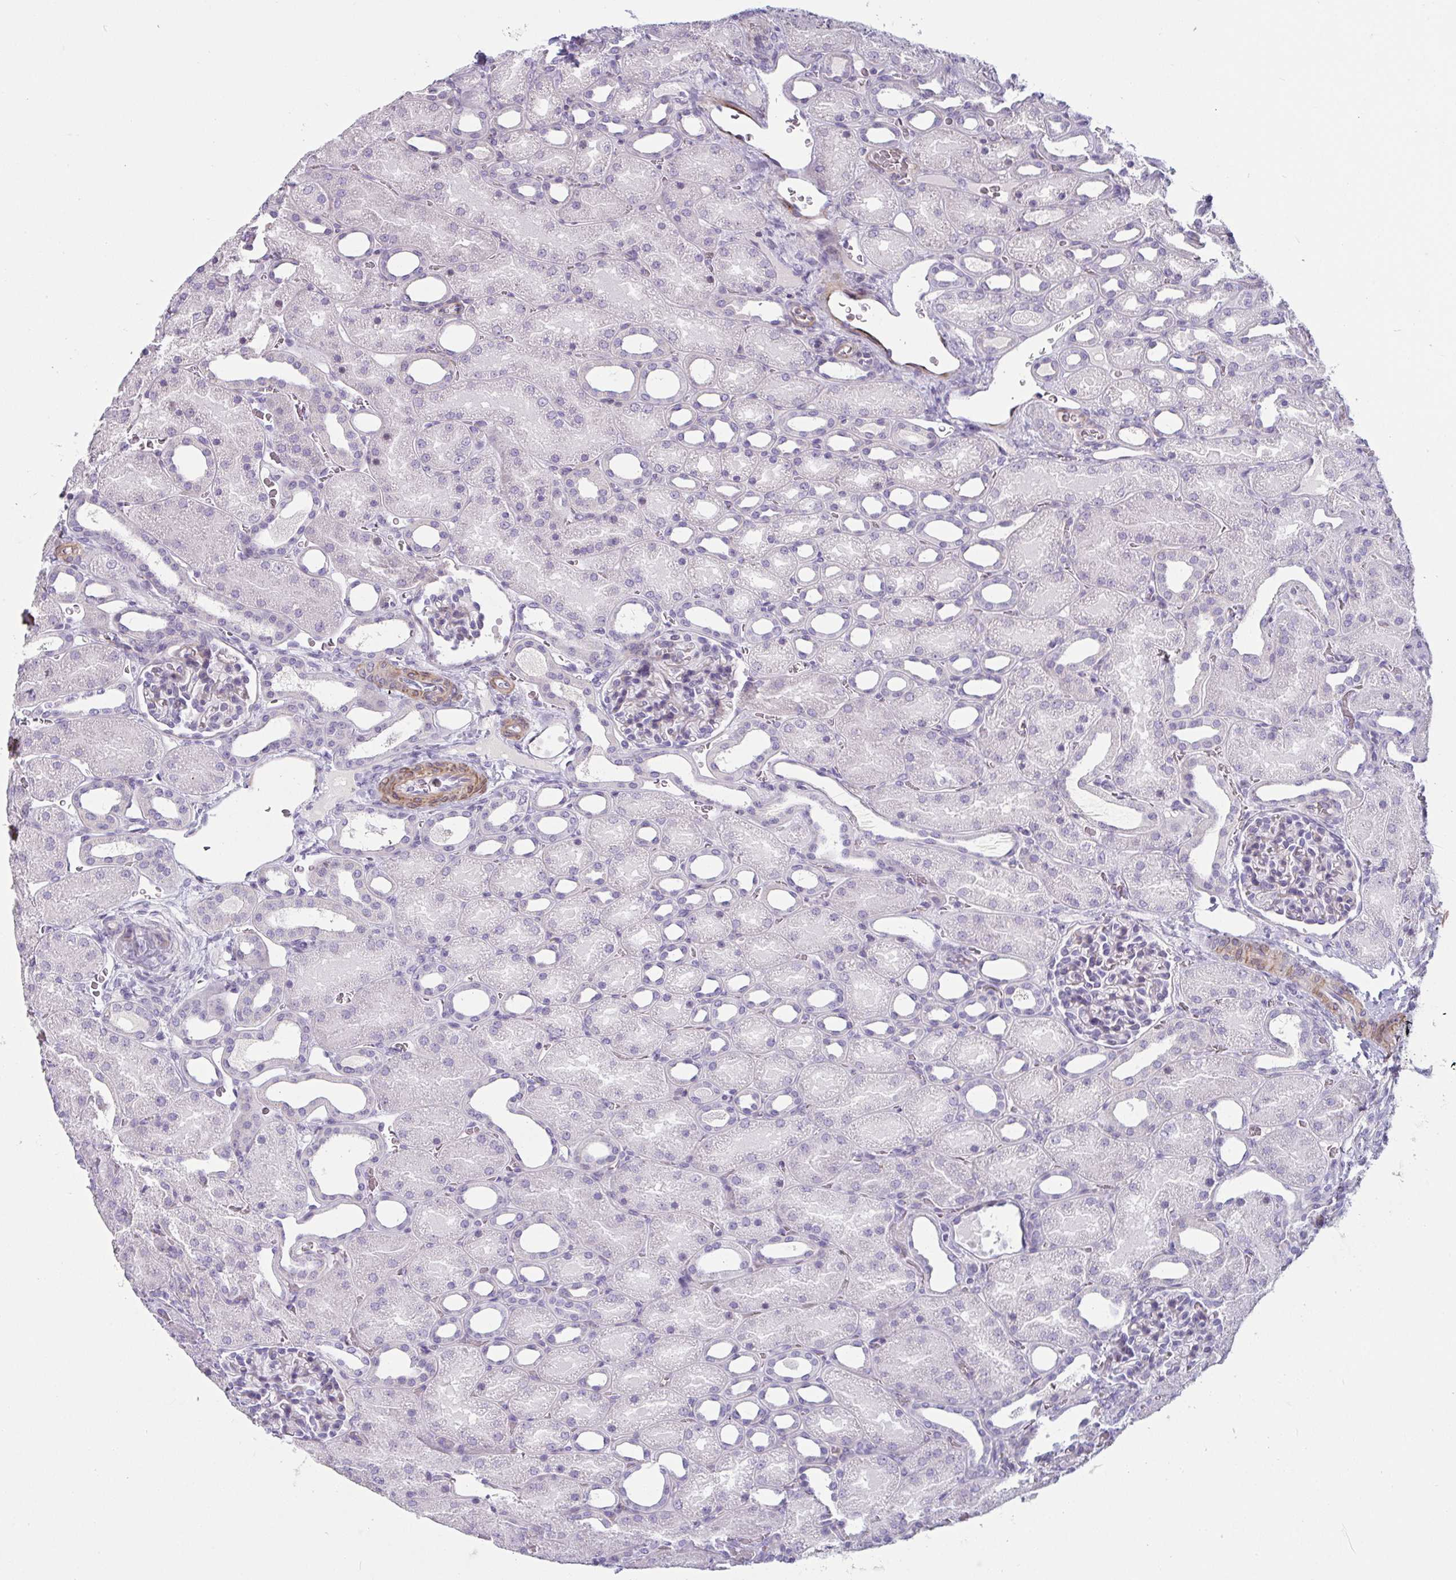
{"staining": {"intensity": "negative", "quantity": "none", "location": "none"}, "tissue": "kidney", "cell_type": "Cells in glomeruli", "image_type": "normal", "snomed": [{"axis": "morphology", "description": "Normal tissue, NOS"}, {"axis": "topography", "description": "Kidney"}], "caption": "Immunohistochemistry (IHC) micrograph of unremarkable human kidney stained for a protein (brown), which displays no positivity in cells in glomeruli.", "gene": "OR5P3", "patient": {"sex": "male", "age": 2}}